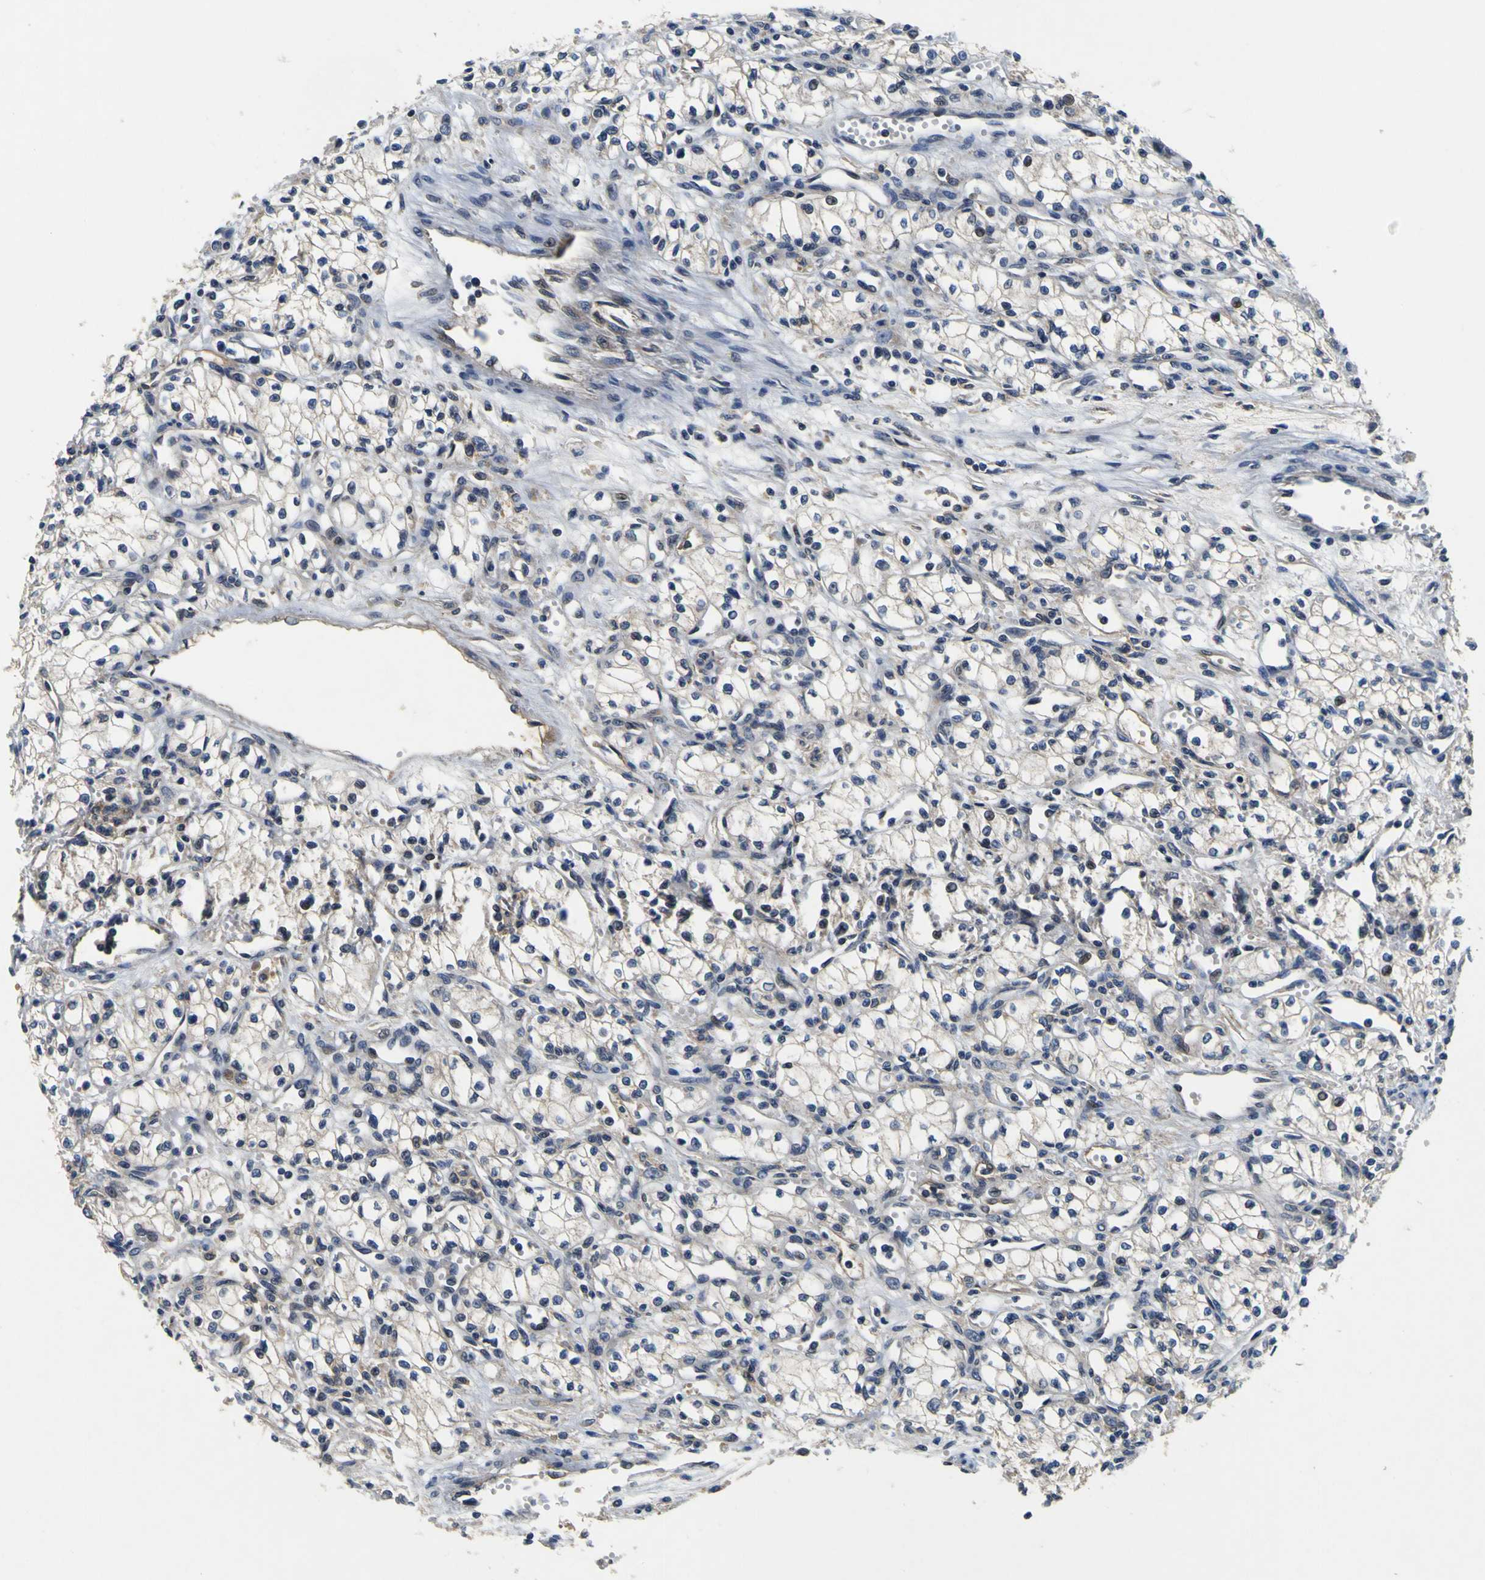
{"staining": {"intensity": "negative", "quantity": "none", "location": "none"}, "tissue": "renal cancer", "cell_type": "Tumor cells", "image_type": "cancer", "snomed": [{"axis": "morphology", "description": "Normal tissue, NOS"}, {"axis": "morphology", "description": "Adenocarcinoma, NOS"}, {"axis": "topography", "description": "Kidney"}], "caption": "The image exhibits no significant expression in tumor cells of adenocarcinoma (renal).", "gene": "EPHB4", "patient": {"sex": "male", "age": 59}}